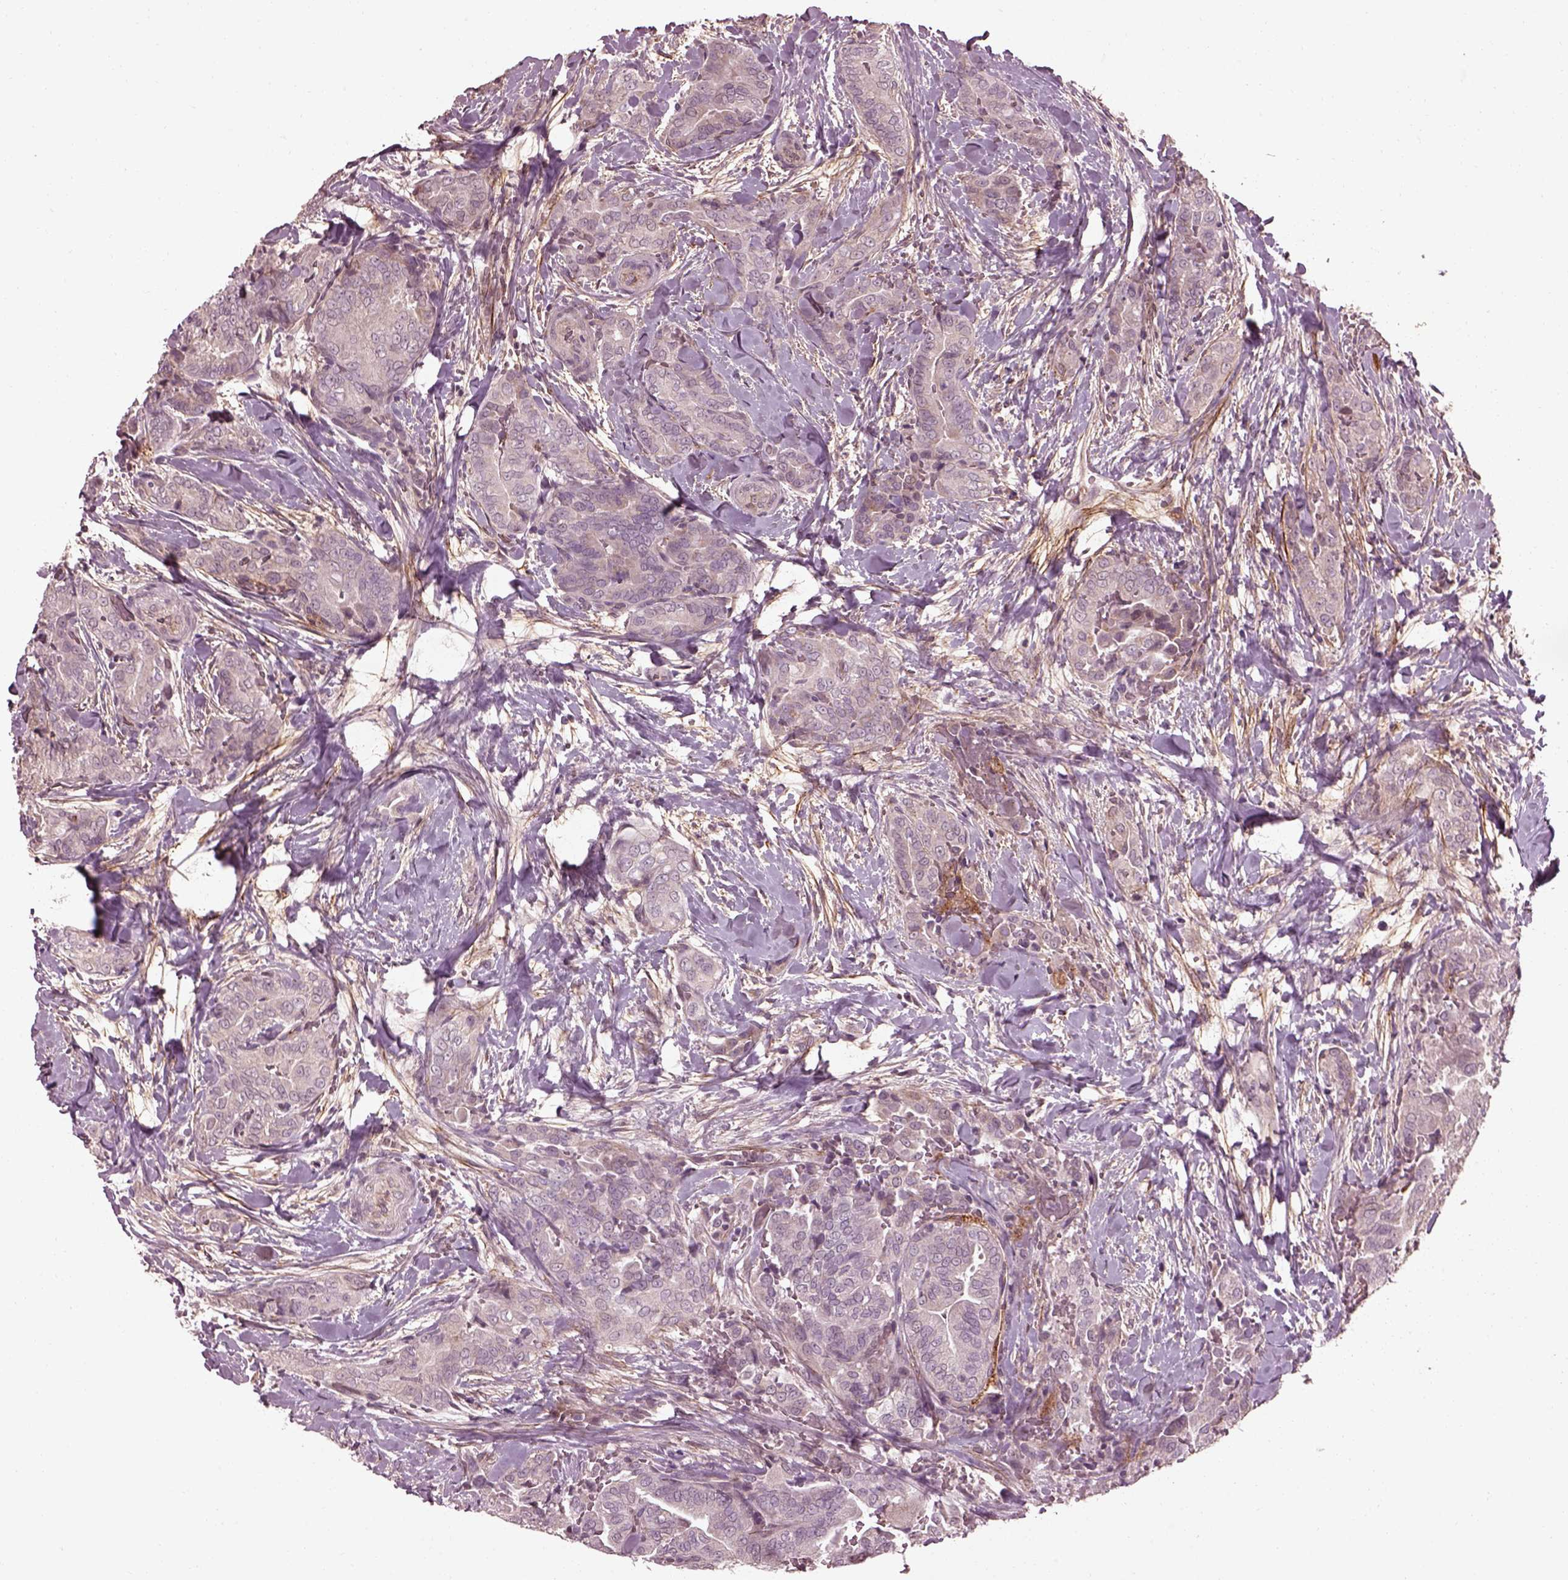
{"staining": {"intensity": "negative", "quantity": "none", "location": "none"}, "tissue": "thyroid cancer", "cell_type": "Tumor cells", "image_type": "cancer", "snomed": [{"axis": "morphology", "description": "Papillary adenocarcinoma, NOS"}, {"axis": "topography", "description": "Thyroid gland"}], "caption": "Immunohistochemistry micrograph of human thyroid papillary adenocarcinoma stained for a protein (brown), which shows no staining in tumor cells.", "gene": "EFEMP1", "patient": {"sex": "male", "age": 61}}